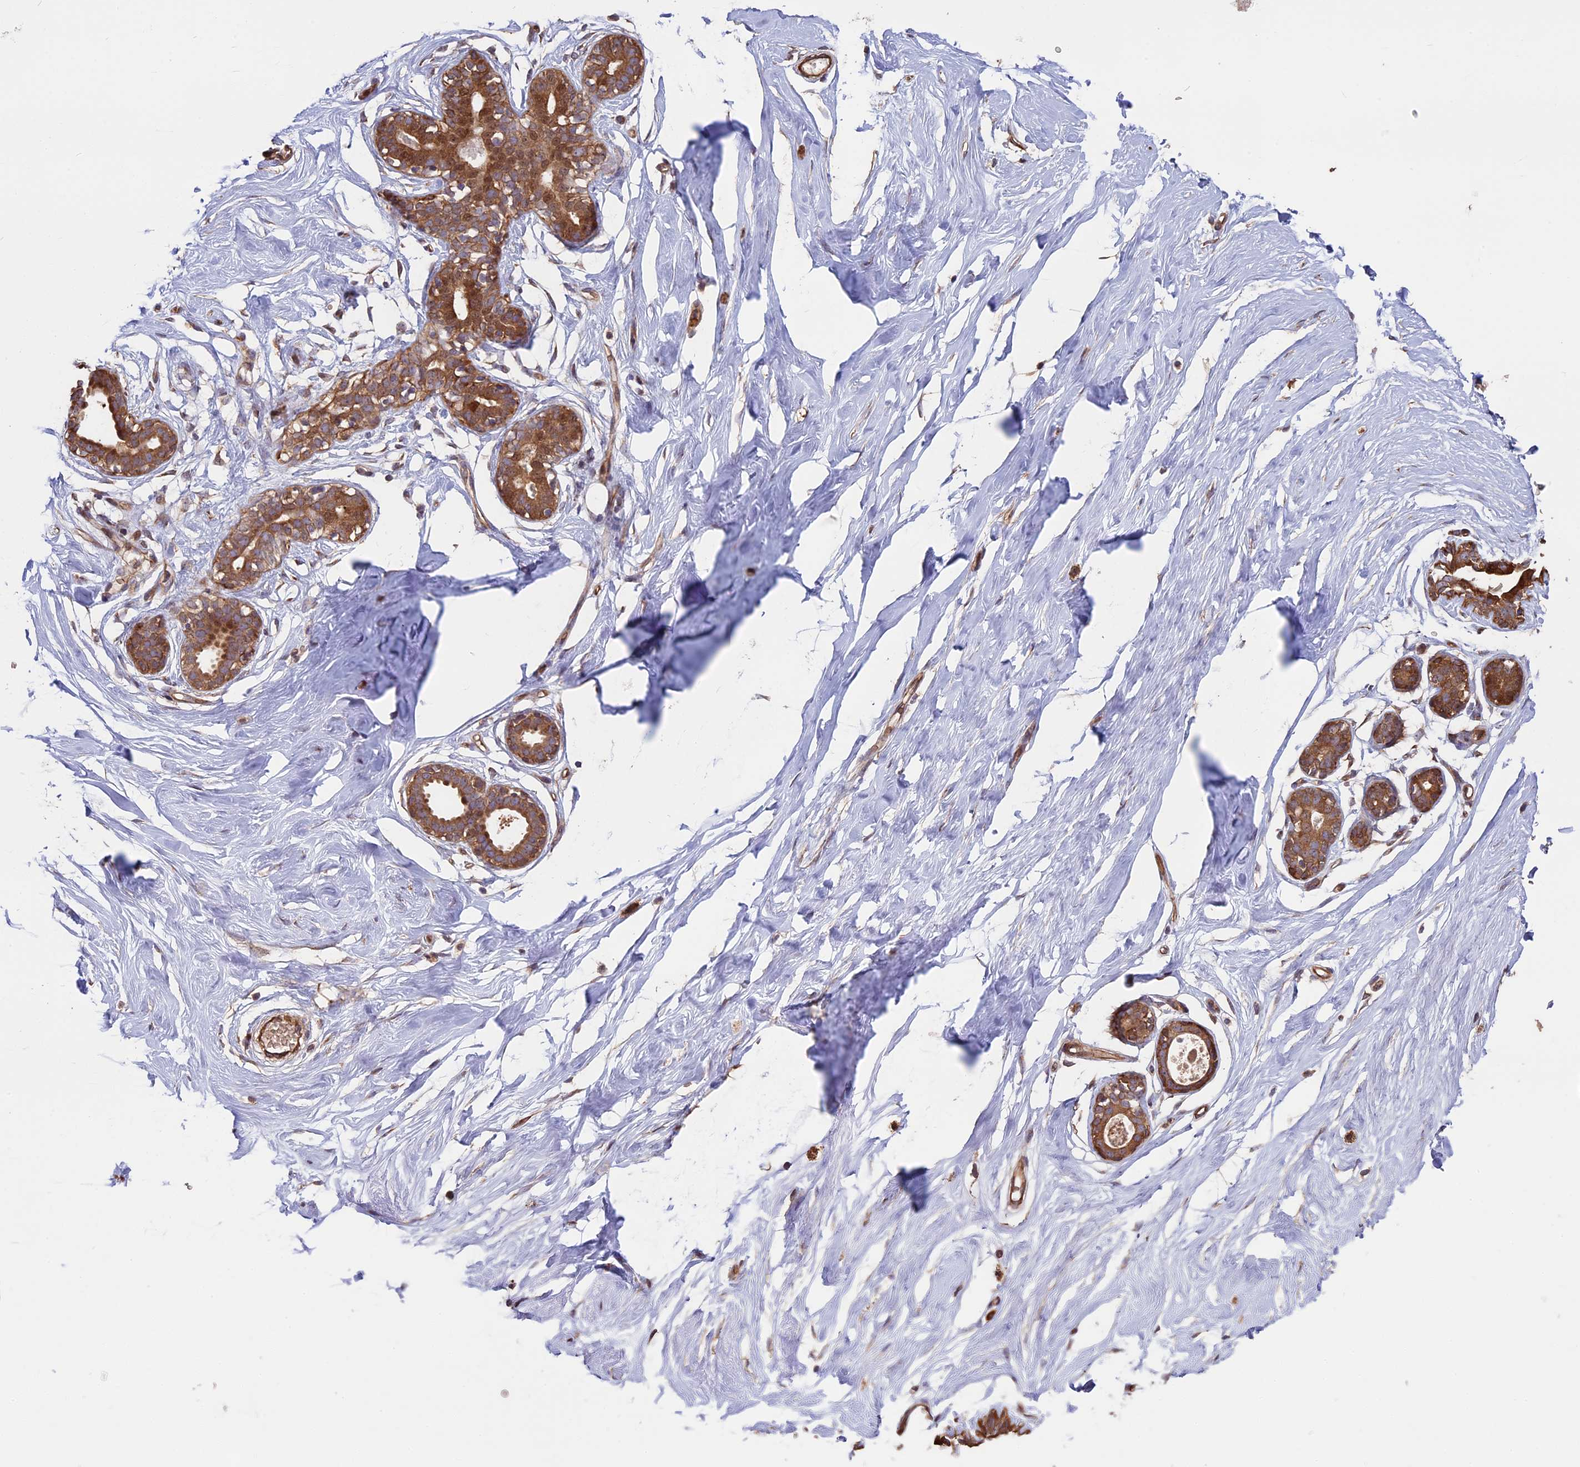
{"staining": {"intensity": "weak", "quantity": "25%-75%", "location": "cytoplasmic/membranous,nuclear"}, "tissue": "breast", "cell_type": "Adipocytes", "image_type": "normal", "snomed": [{"axis": "morphology", "description": "Normal tissue, NOS"}, {"axis": "morphology", "description": "Adenoma, NOS"}, {"axis": "topography", "description": "Breast"}], "caption": "Protein expression by immunohistochemistry (IHC) displays weak cytoplasmic/membranous,nuclear staining in approximately 25%-75% of adipocytes in normal breast.", "gene": "VWA3A", "patient": {"sex": "female", "age": 23}}